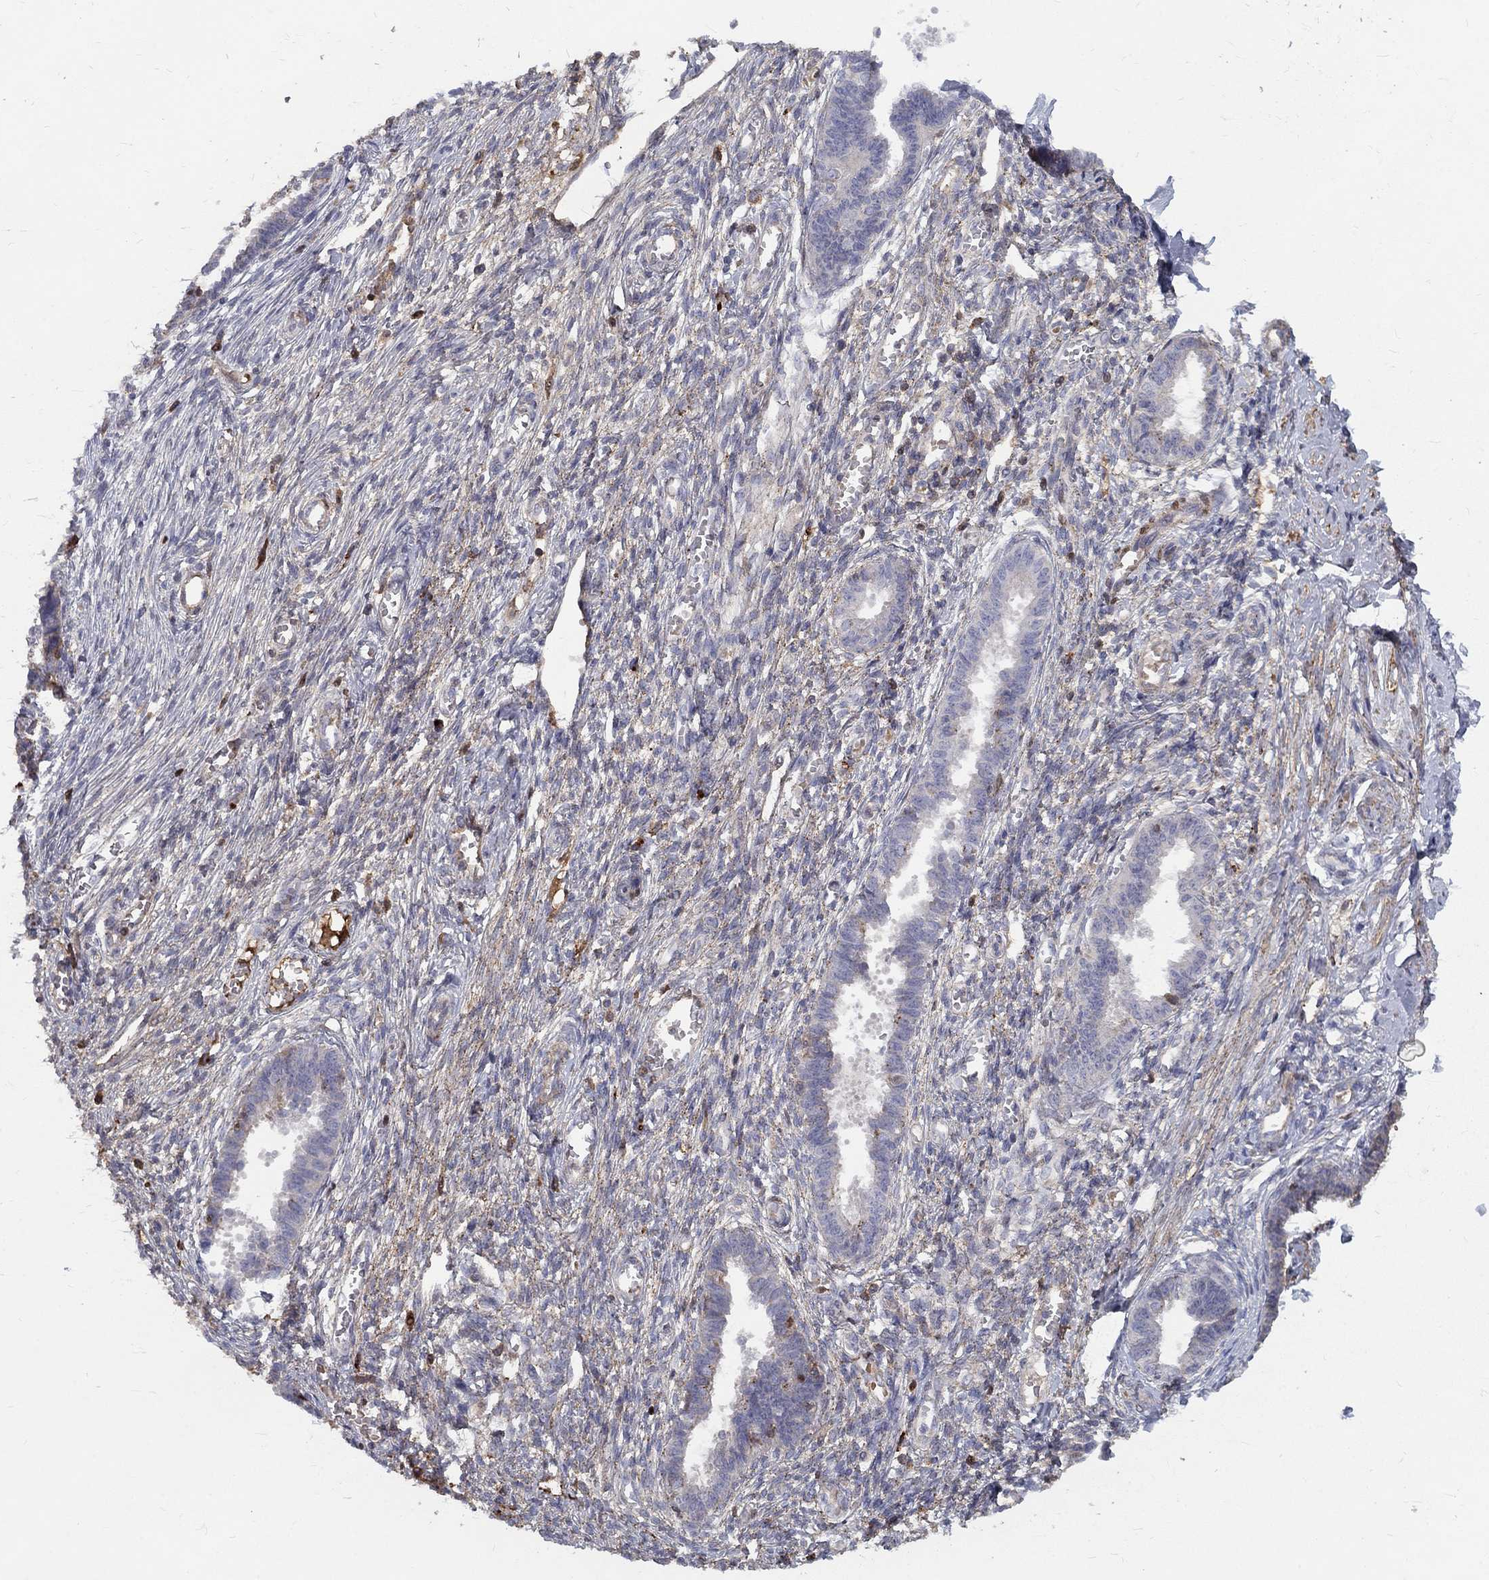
{"staining": {"intensity": "strong", "quantity": "<25%", "location": "cytoplasmic/membranous"}, "tissue": "endometrium", "cell_type": "Cells in endometrial stroma", "image_type": "normal", "snomed": [{"axis": "morphology", "description": "Normal tissue, NOS"}, {"axis": "topography", "description": "Cervix"}, {"axis": "topography", "description": "Endometrium"}], "caption": "Approximately <25% of cells in endometrial stroma in benign endometrium reveal strong cytoplasmic/membranous protein staining as visualized by brown immunohistochemical staining.", "gene": "EPDR1", "patient": {"sex": "female", "age": 37}}